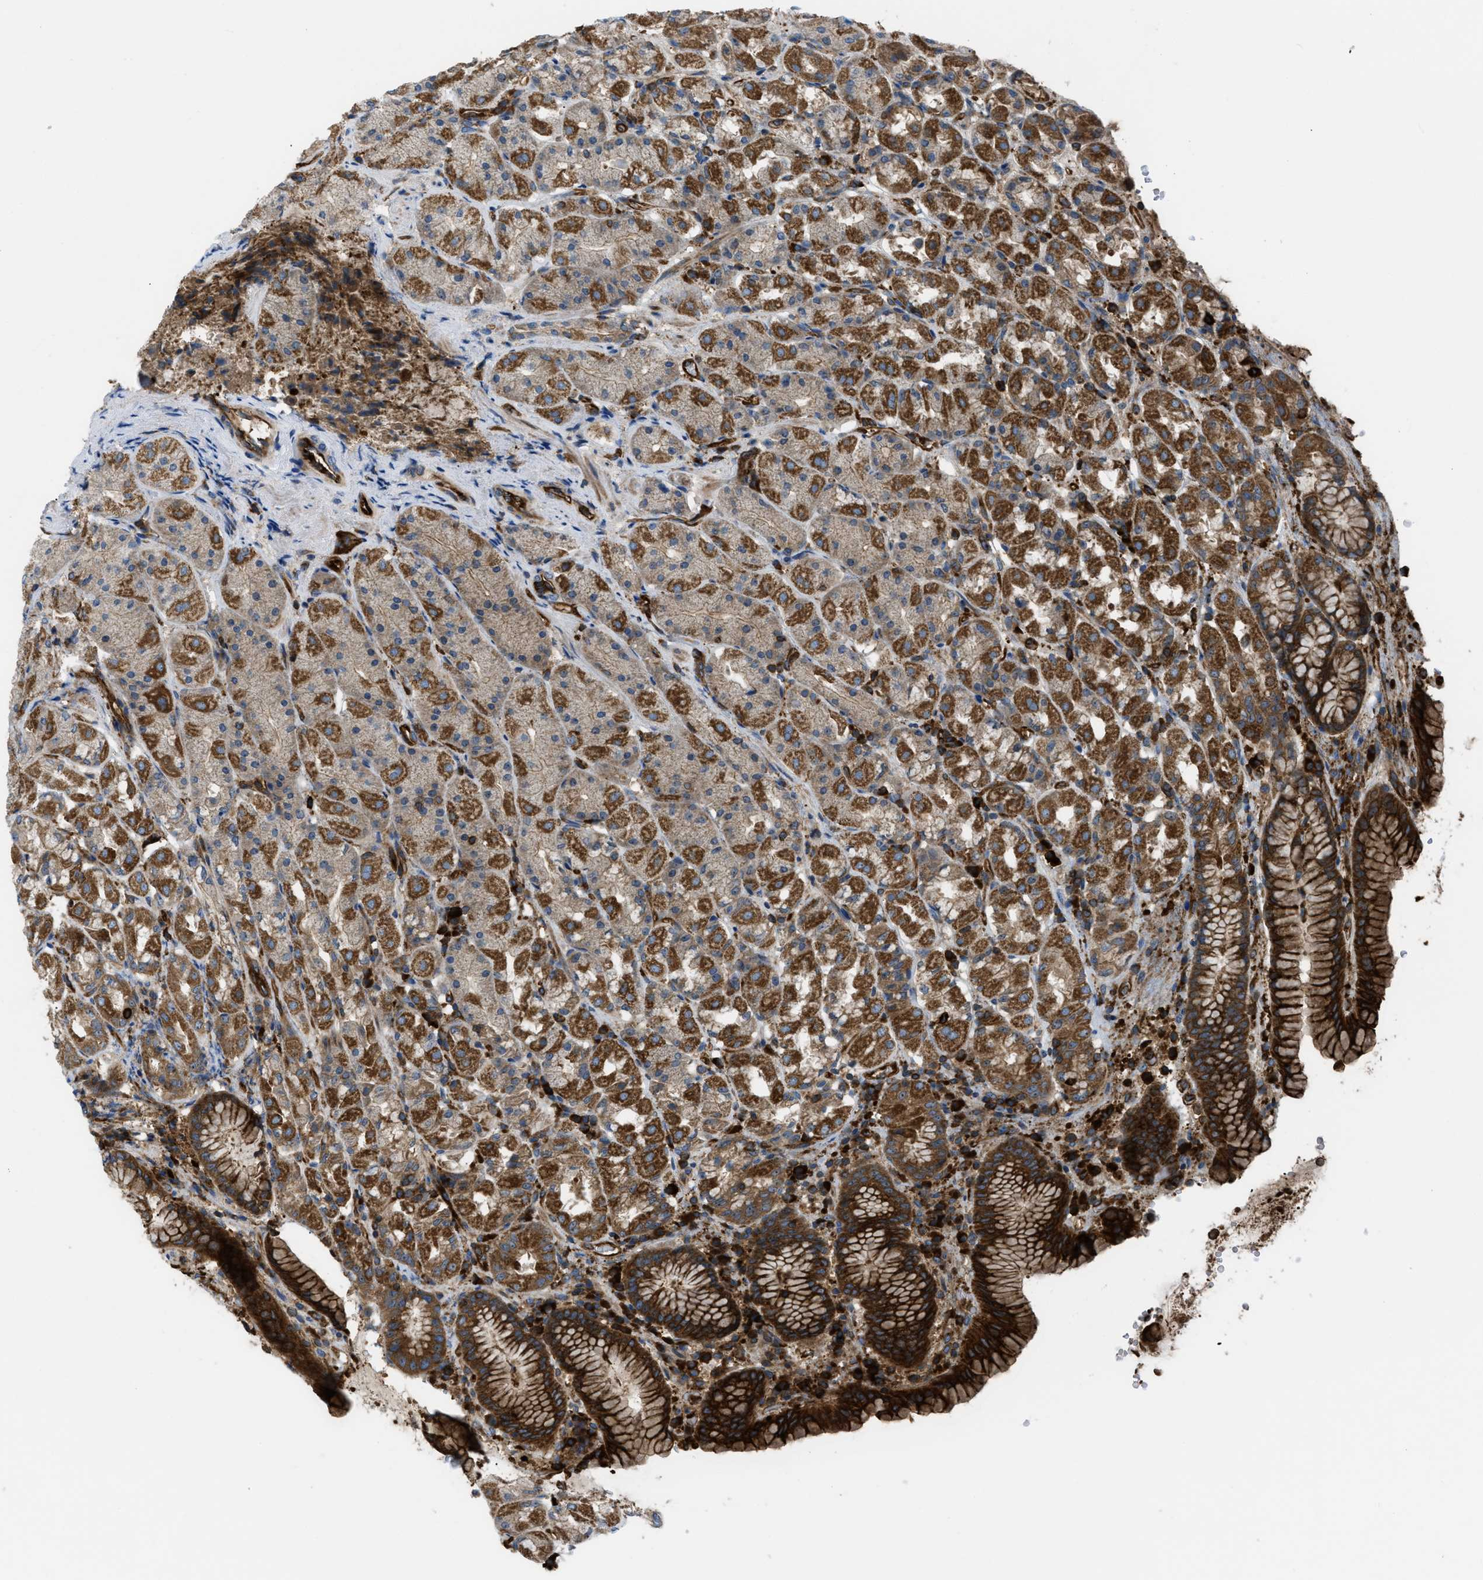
{"staining": {"intensity": "strong", "quantity": ">75%", "location": "cytoplasmic/membranous"}, "tissue": "stomach", "cell_type": "Glandular cells", "image_type": "normal", "snomed": [{"axis": "morphology", "description": "Normal tissue, NOS"}, {"axis": "topography", "description": "Stomach"}, {"axis": "topography", "description": "Stomach, lower"}], "caption": "Immunohistochemical staining of normal human stomach exhibits >75% levels of strong cytoplasmic/membranous protein staining in approximately >75% of glandular cells.", "gene": "ATP2A3", "patient": {"sex": "female", "age": 56}}